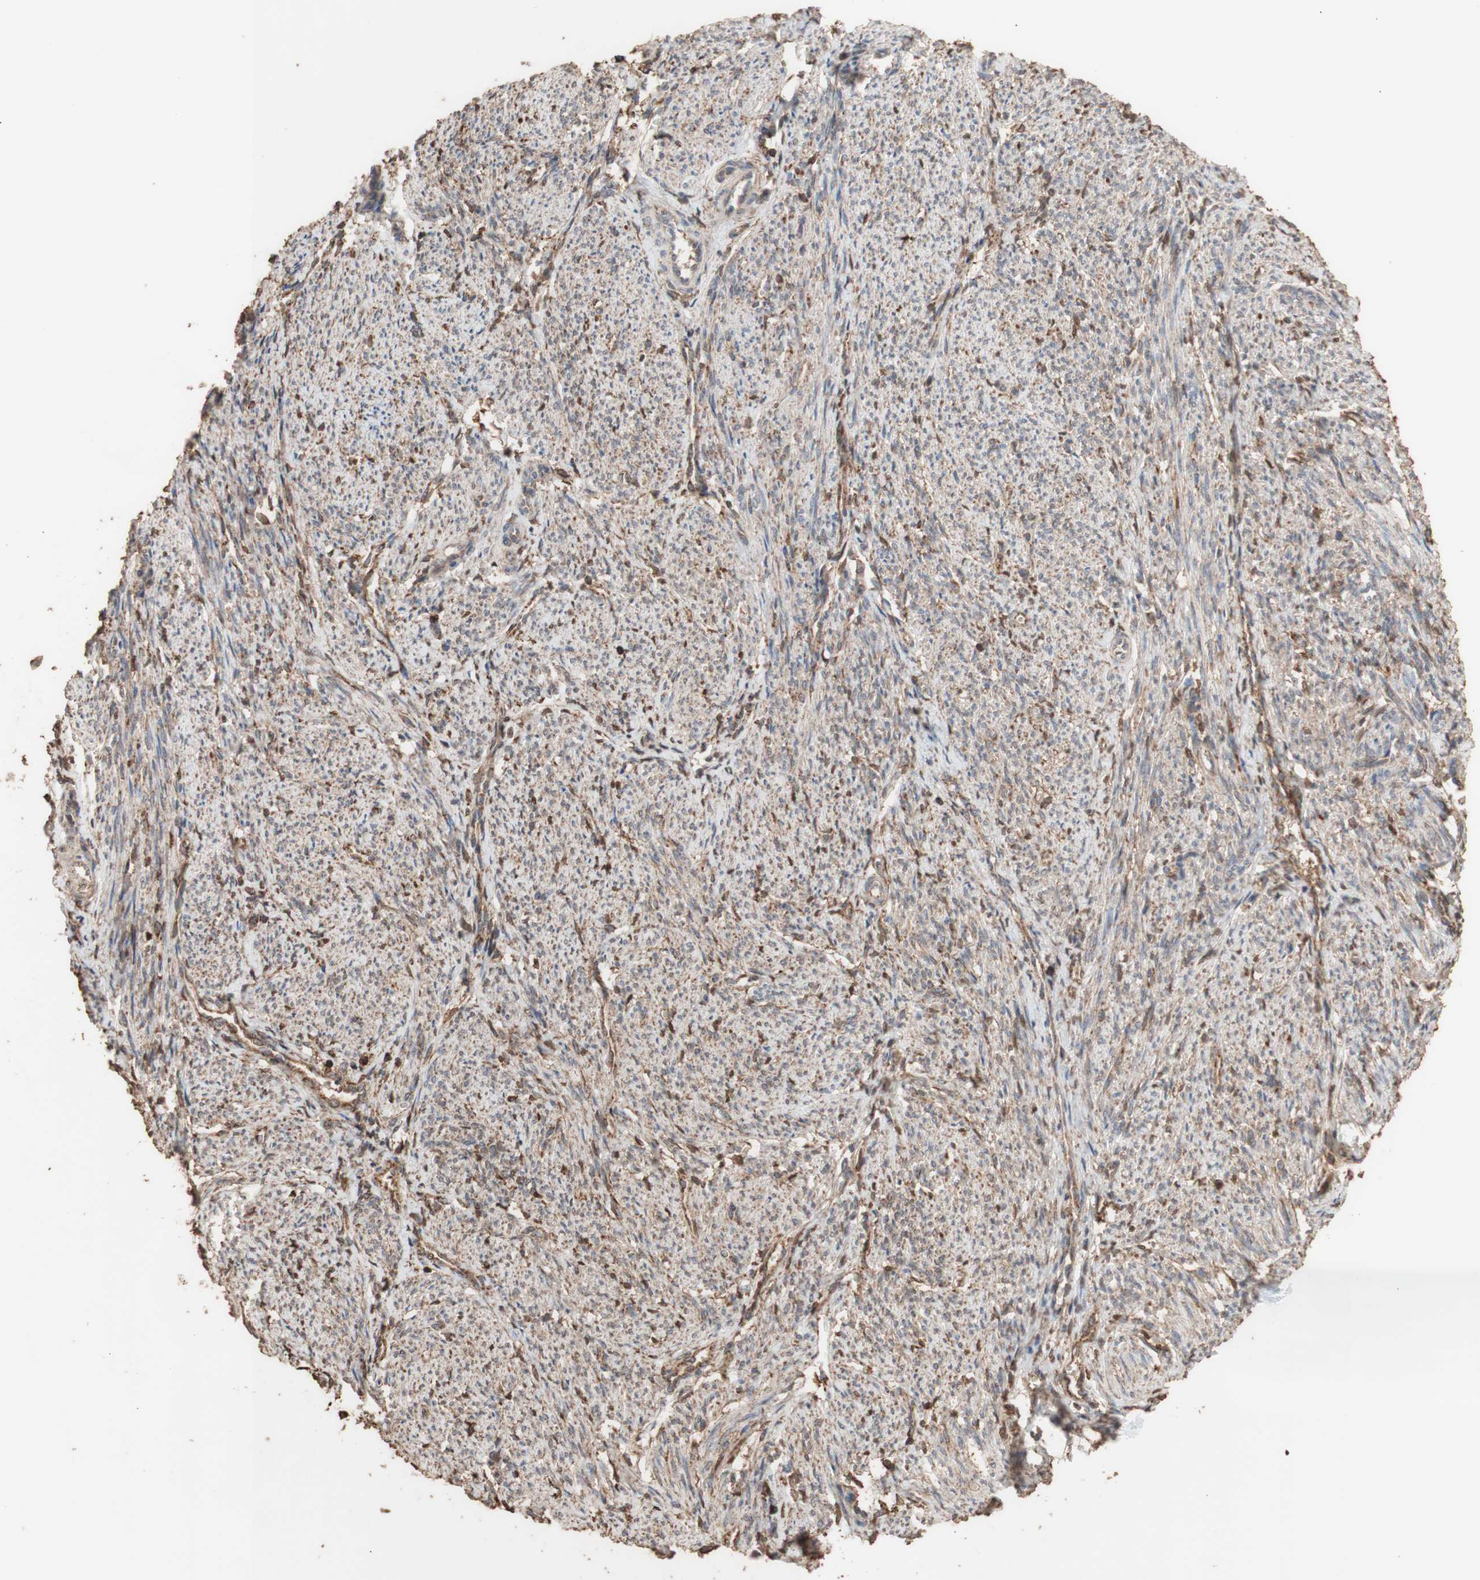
{"staining": {"intensity": "weak", "quantity": ">75%", "location": "cytoplasmic/membranous"}, "tissue": "smooth muscle", "cell_type": "Smooth muscle cells", "image_type": "normal", "snomed": [{"axis": "morphology", "description": "Normal tissue, NOS"}, {"axis": "topography", "description": "Smooth muscle"}], "caption": "This is a micrograph of immunohistochemistry (IHC) staining of benign smooth muscle, which shows weak positivity in the cytoplasmic/membranous of smooth muscle cells.", "gene": "ALDH9A1", "patient": {"sex": "female", "age": 65}}